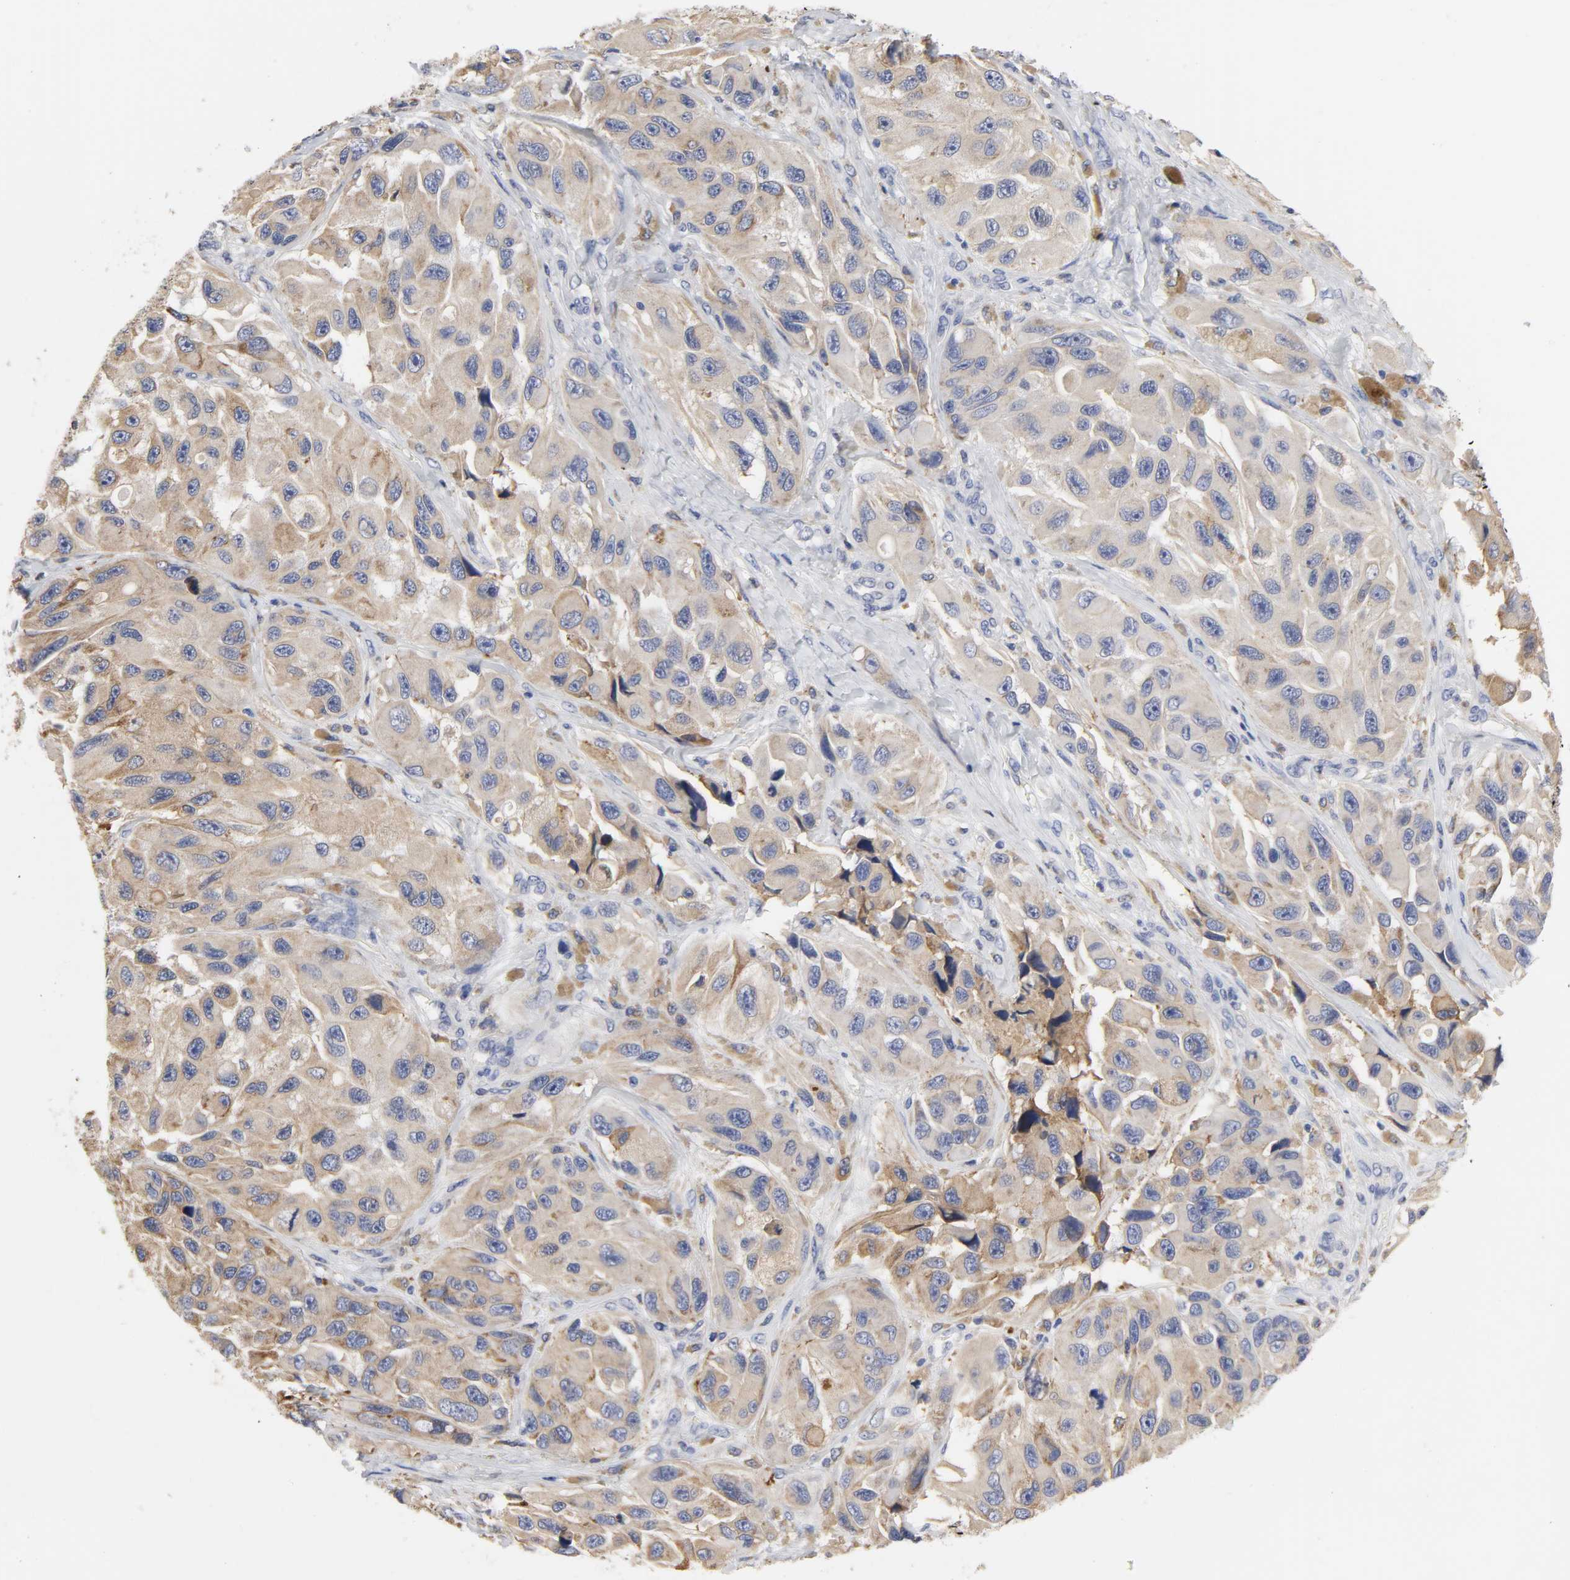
{"staining": {"intensity": "weak", "quantity": ">75%", "location": "cytoplasmic/membranous"}, "tissue": "melanoma", "cell_type": "Tumor cells", "image_type": "cancer", "snomed": [{"axis": "morphology", "description": "Malignant melanoma, NOS"}, {"axis": "topography", "description": "Skin"}], "caption": "Protein expression analysis of human malignant melanoma reveals weak cytoplasmic/membranous expression in approximately >75% of tumor cells. (brown staining indicates protein expression, while blue staining denotes nuclei).", "gene": "HCK", "patient": {"sex": "female", "age": 73}}